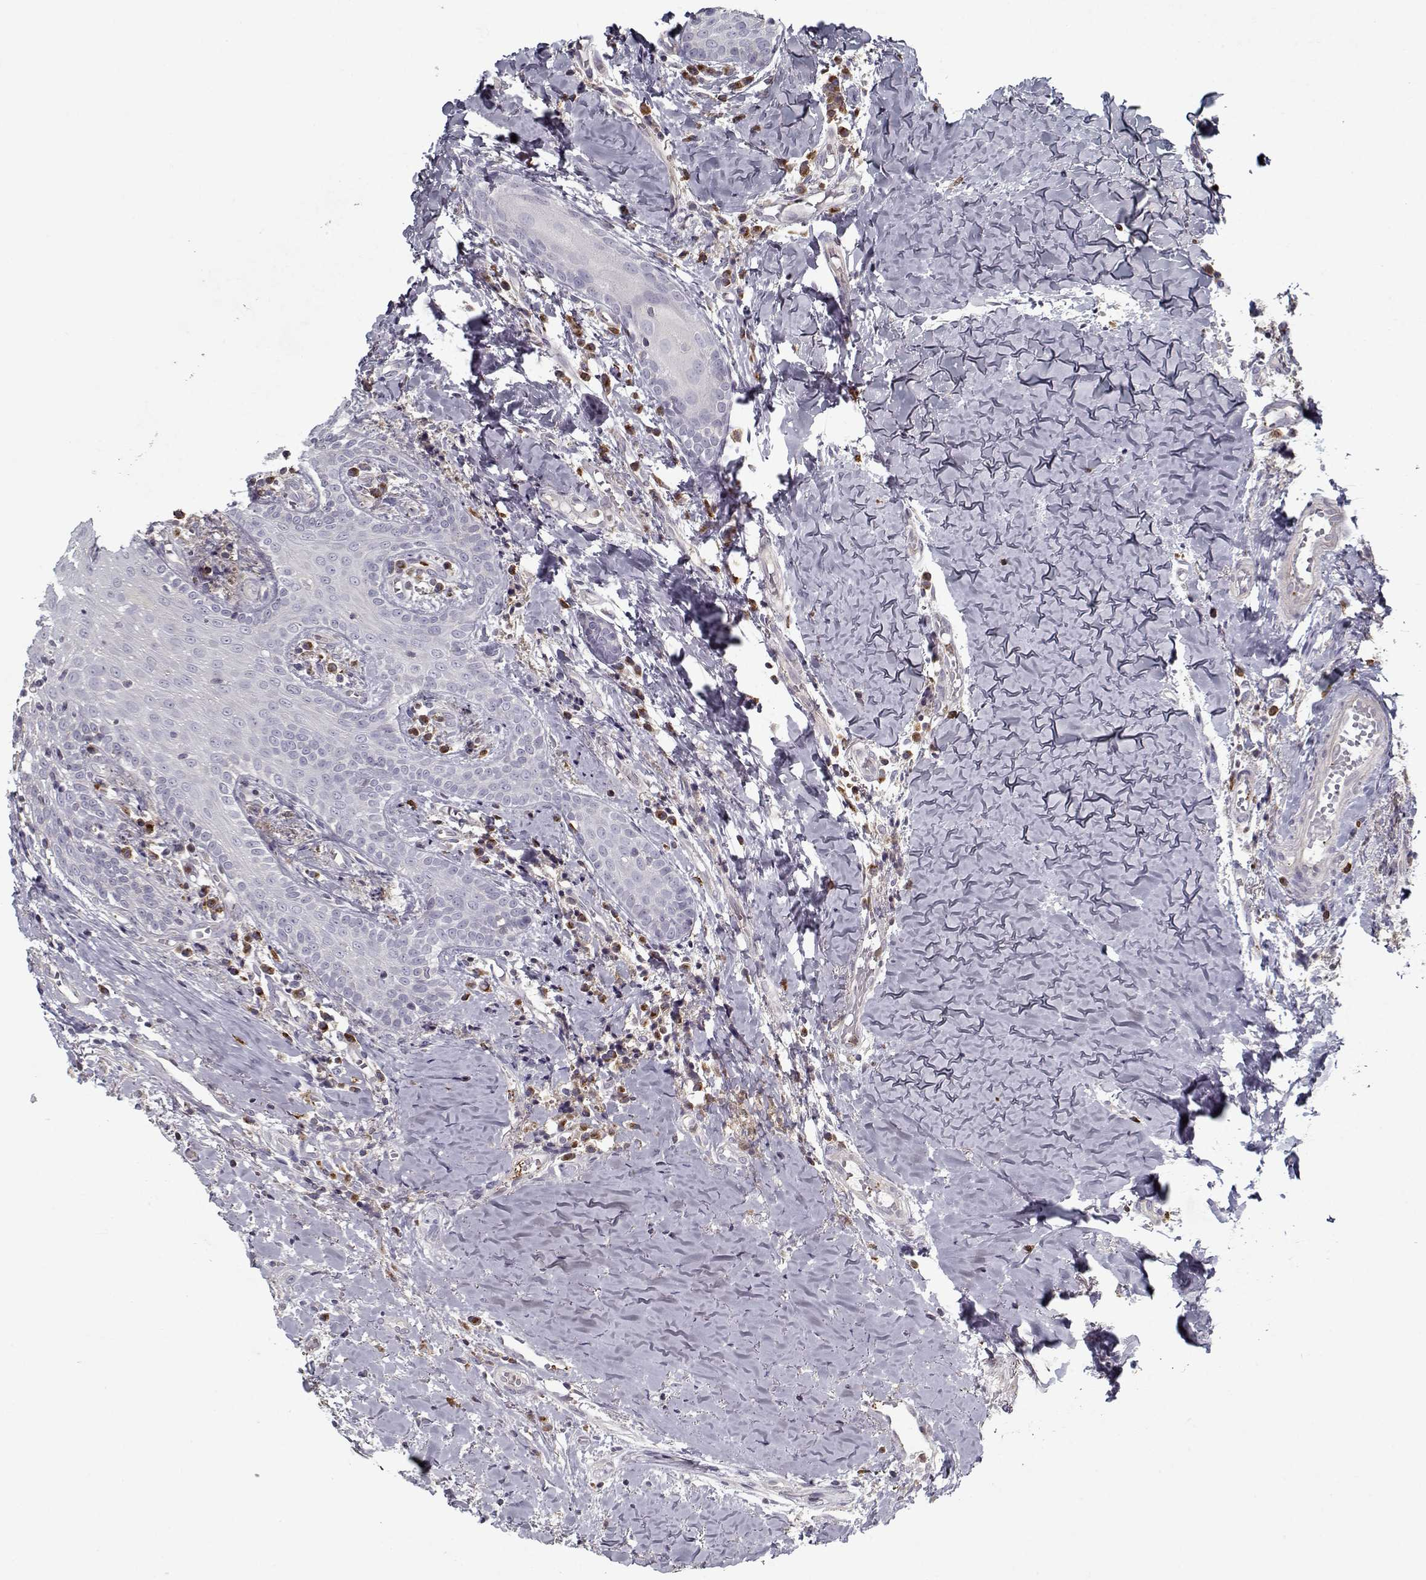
{"staining": {"intensity": "negative", "quantity": "none", "location": "none"}, "tissue": "head and neck cancer", "cell_type": "Tumor cells", "image_type": "cancer", "snomed": [{"axis": "morphology", "description": "Normal tissue, NOS"}, {"axis": "morphology", "description": "Squamous cell carcinoma, NOS"}, {"axis": "topography", "description": "Oral tissue"}, {"axis": "topography", "description": "Salivary gland"}, {"axis": "topography", "description": "Head-Neck"}], "caption": "A high-resolution histopathology image shows IHC staining of head and neck cancer (squamous cell carcinoma), which reveals no significant expression in tumor cells.", "gene": "UNC13D", "patient": {"sex": "female", "age": 62}}